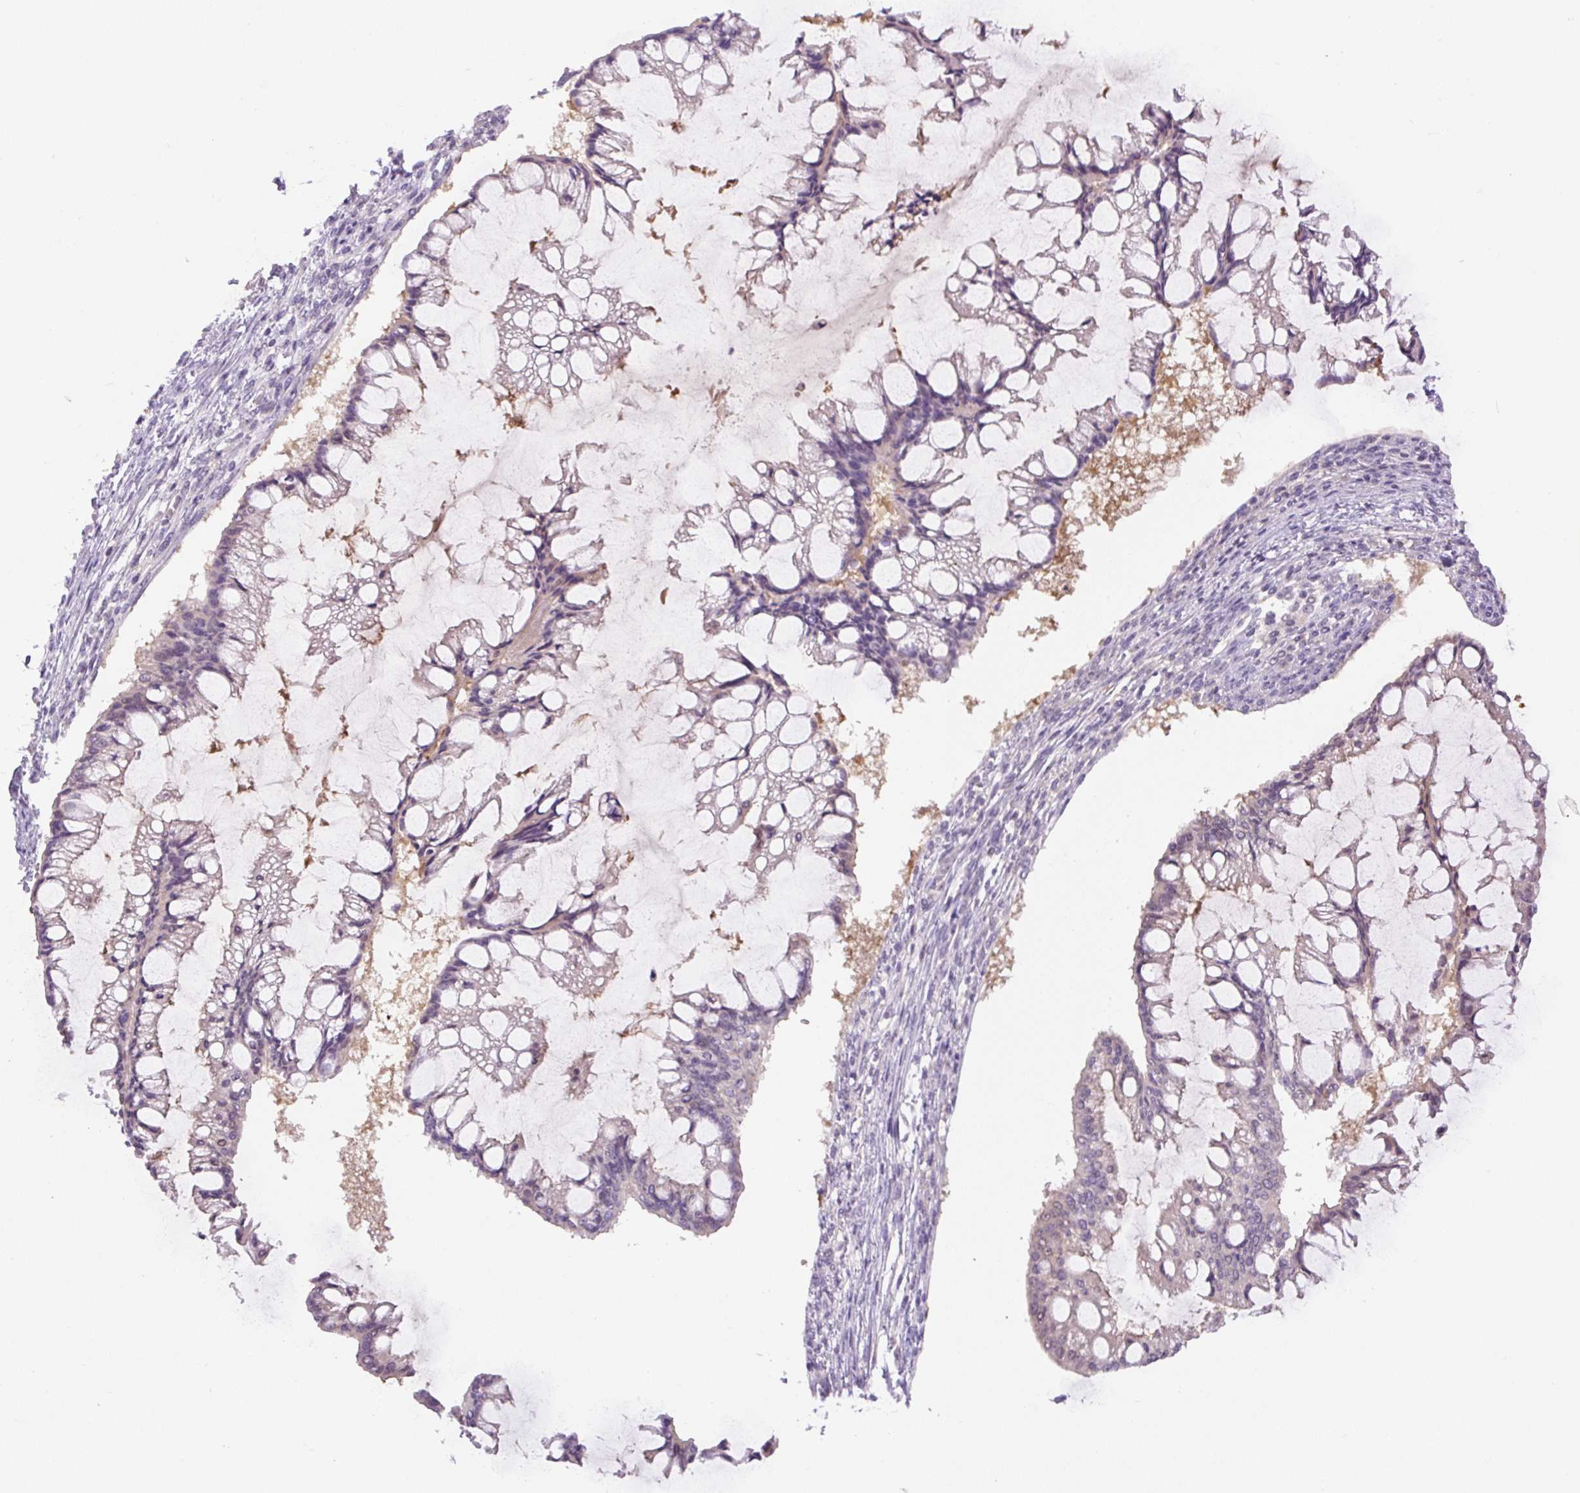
{"staining": {"intensity": "negative", "quantity": "none", "location": "none"}, "tissue": "ovarian cancer", "cell_type": "Tumor cells", "image_type": "cancer", "snomed": [{"axis": "morphology", "description": "Cystadenocarcinoma, mucinous, NOS"}, {"axis": "topography", "description": "Ovary"}], "caption": "The immunohistochemistry histopathology image has no significant staining in tumor cells of ovarian mucinous cystadenocarcinoma tissue. Brightfield microscopy of IHC stained with DAB (3,3'-diaminobenzidine) (brown) and hematoxylin (blue), captured at high magnification.", "gene": "SPSB2", "patient": {"sex": "female", "age": 73}}